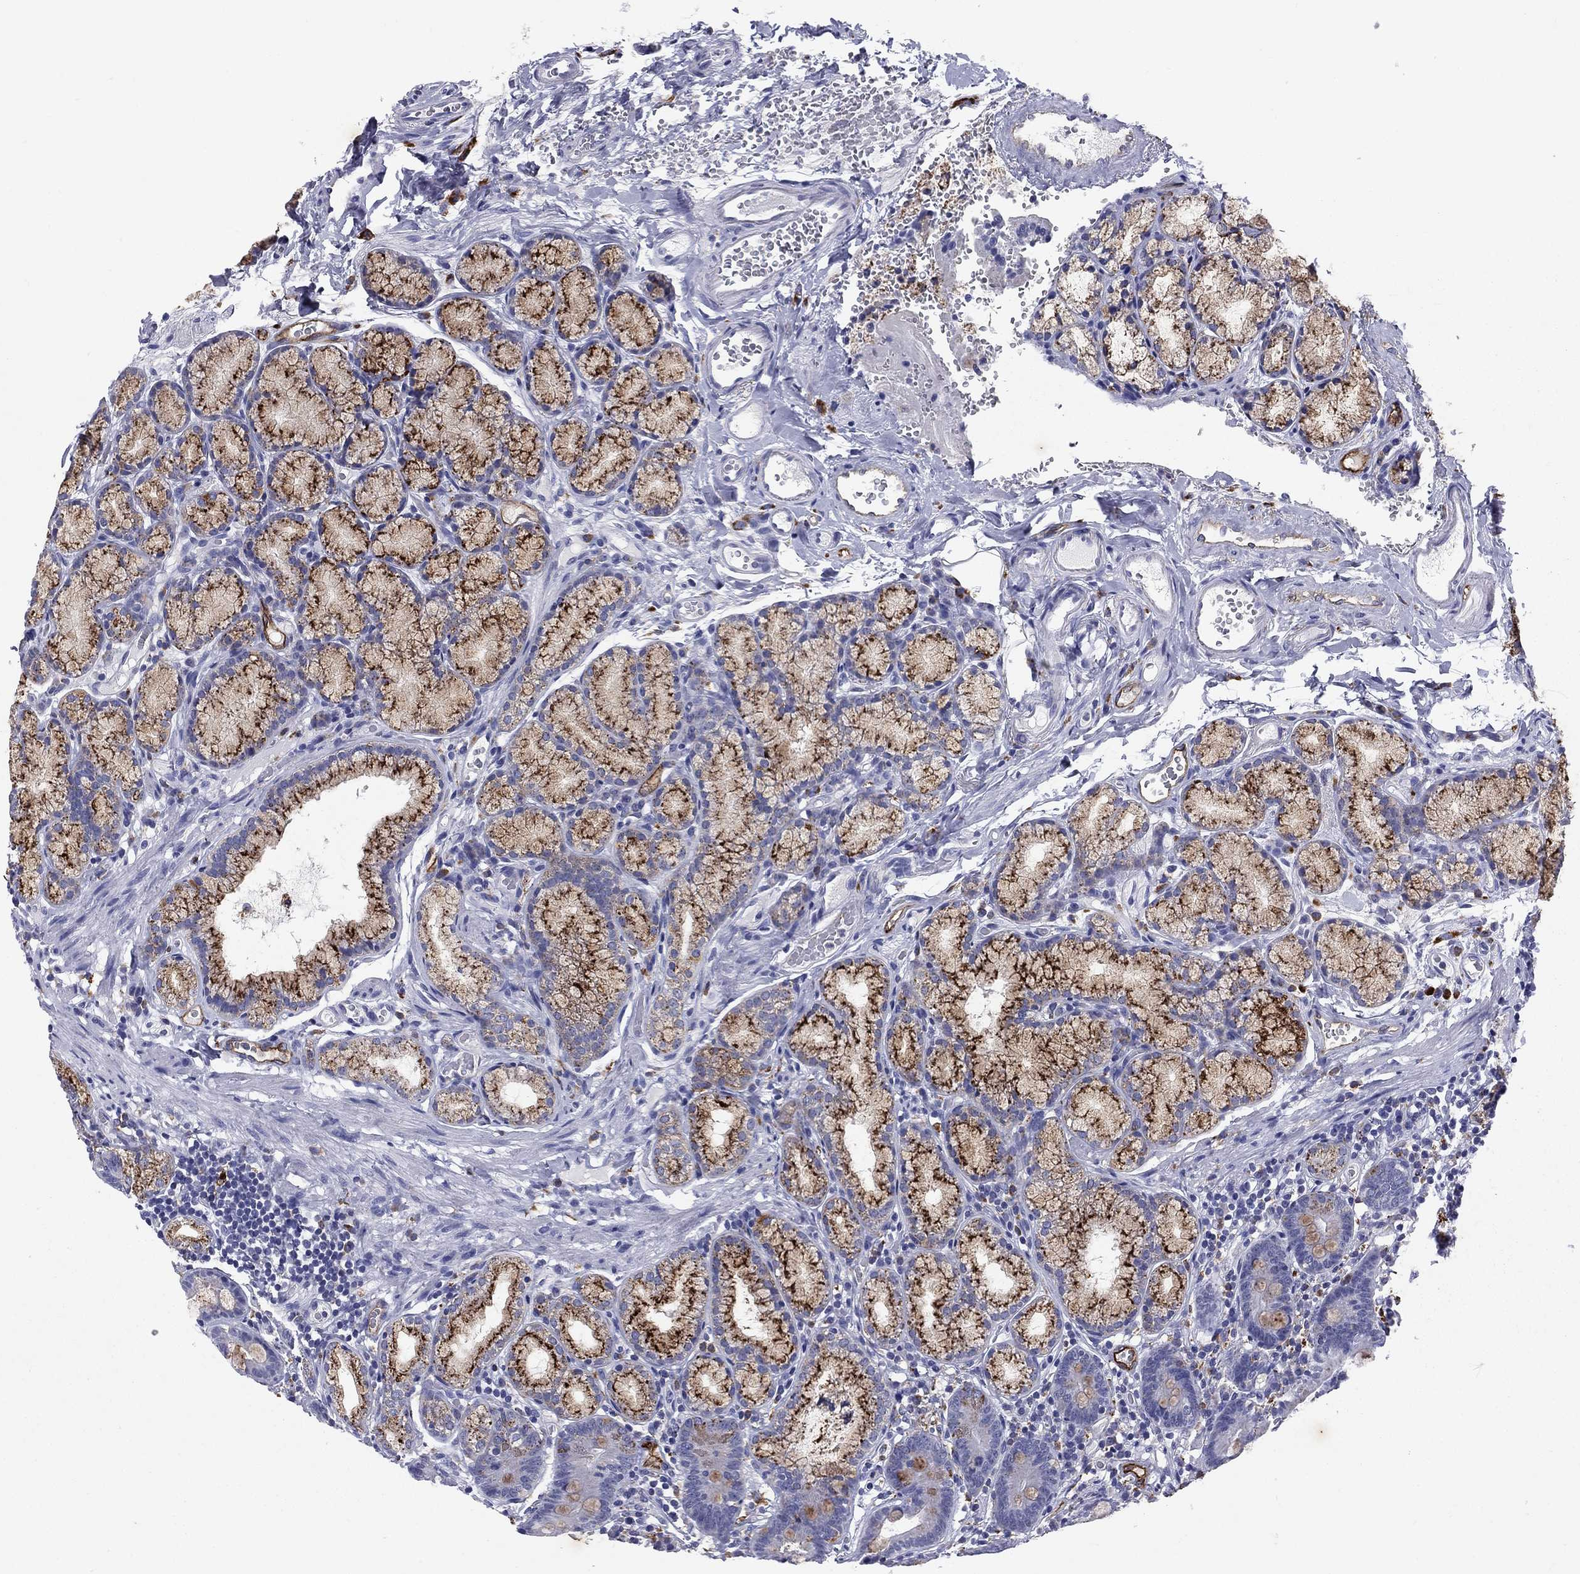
{"staining": {"intensity": "moderate", "quantity": "25%-75%", "location": "cytoplasmic/membranous"}, "tissue": "duodenum", "cell_type": "Glandular cells", "image_type": "normal", "snomed": [{"axis": "morphology", "description": "Normal tissue, NOS"}, {"axis": "topography", "description": "Duodenum"}], "caption": "Immunohistochemical staining of benign duodenum displays 25%-75% levels of moderate cytoplasmic/membranous protein staining in approximately 25%-75% of glandular cells.", "gene": "MADCAM1", "patient": {"sex": "female", "age": 67}}